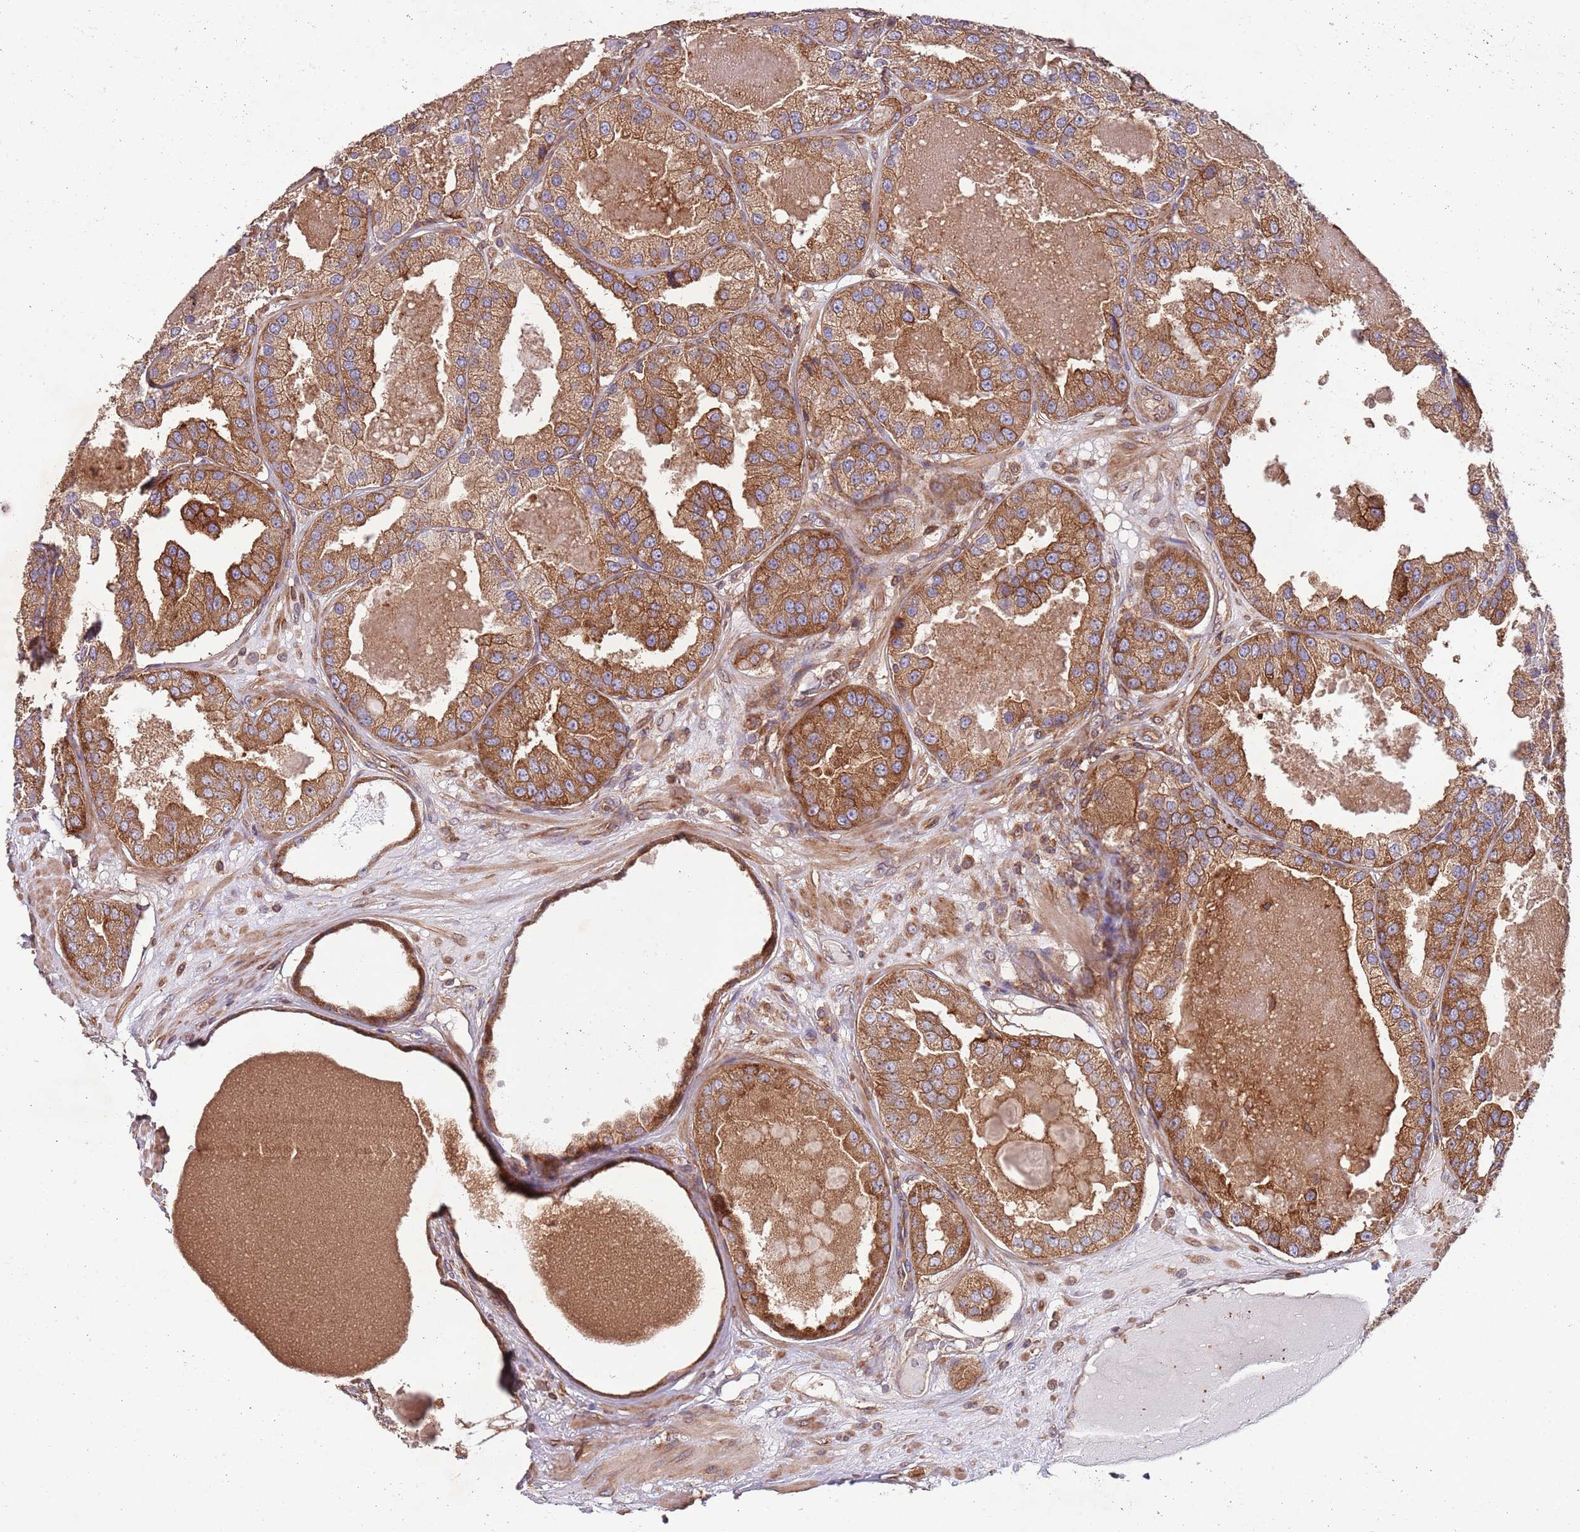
{"staining": {"intensity": "moderate", "quantity": ">75%", "location": "cytoplasmic/membranous"}, "tissue": "prostate cancer", "cell_type": "Tumor cells", "image_type": "cancer", "snomed": [{"axis": "morphology", "description": "Adenocarcinoma, High grade"}, {"axis": "topography", "description": "Prostate"}], "caption": "Prostate high-grade adenocarcinoma stained with DAB (3,3'-diaminobenzidine) immunohistochemistry exhibits medium levels of moderate cytoplasmic/membranous expression in about >75% of tumor cells.", "gene": "RNF19B", "patient": {"sex": "male", "age": 63}}